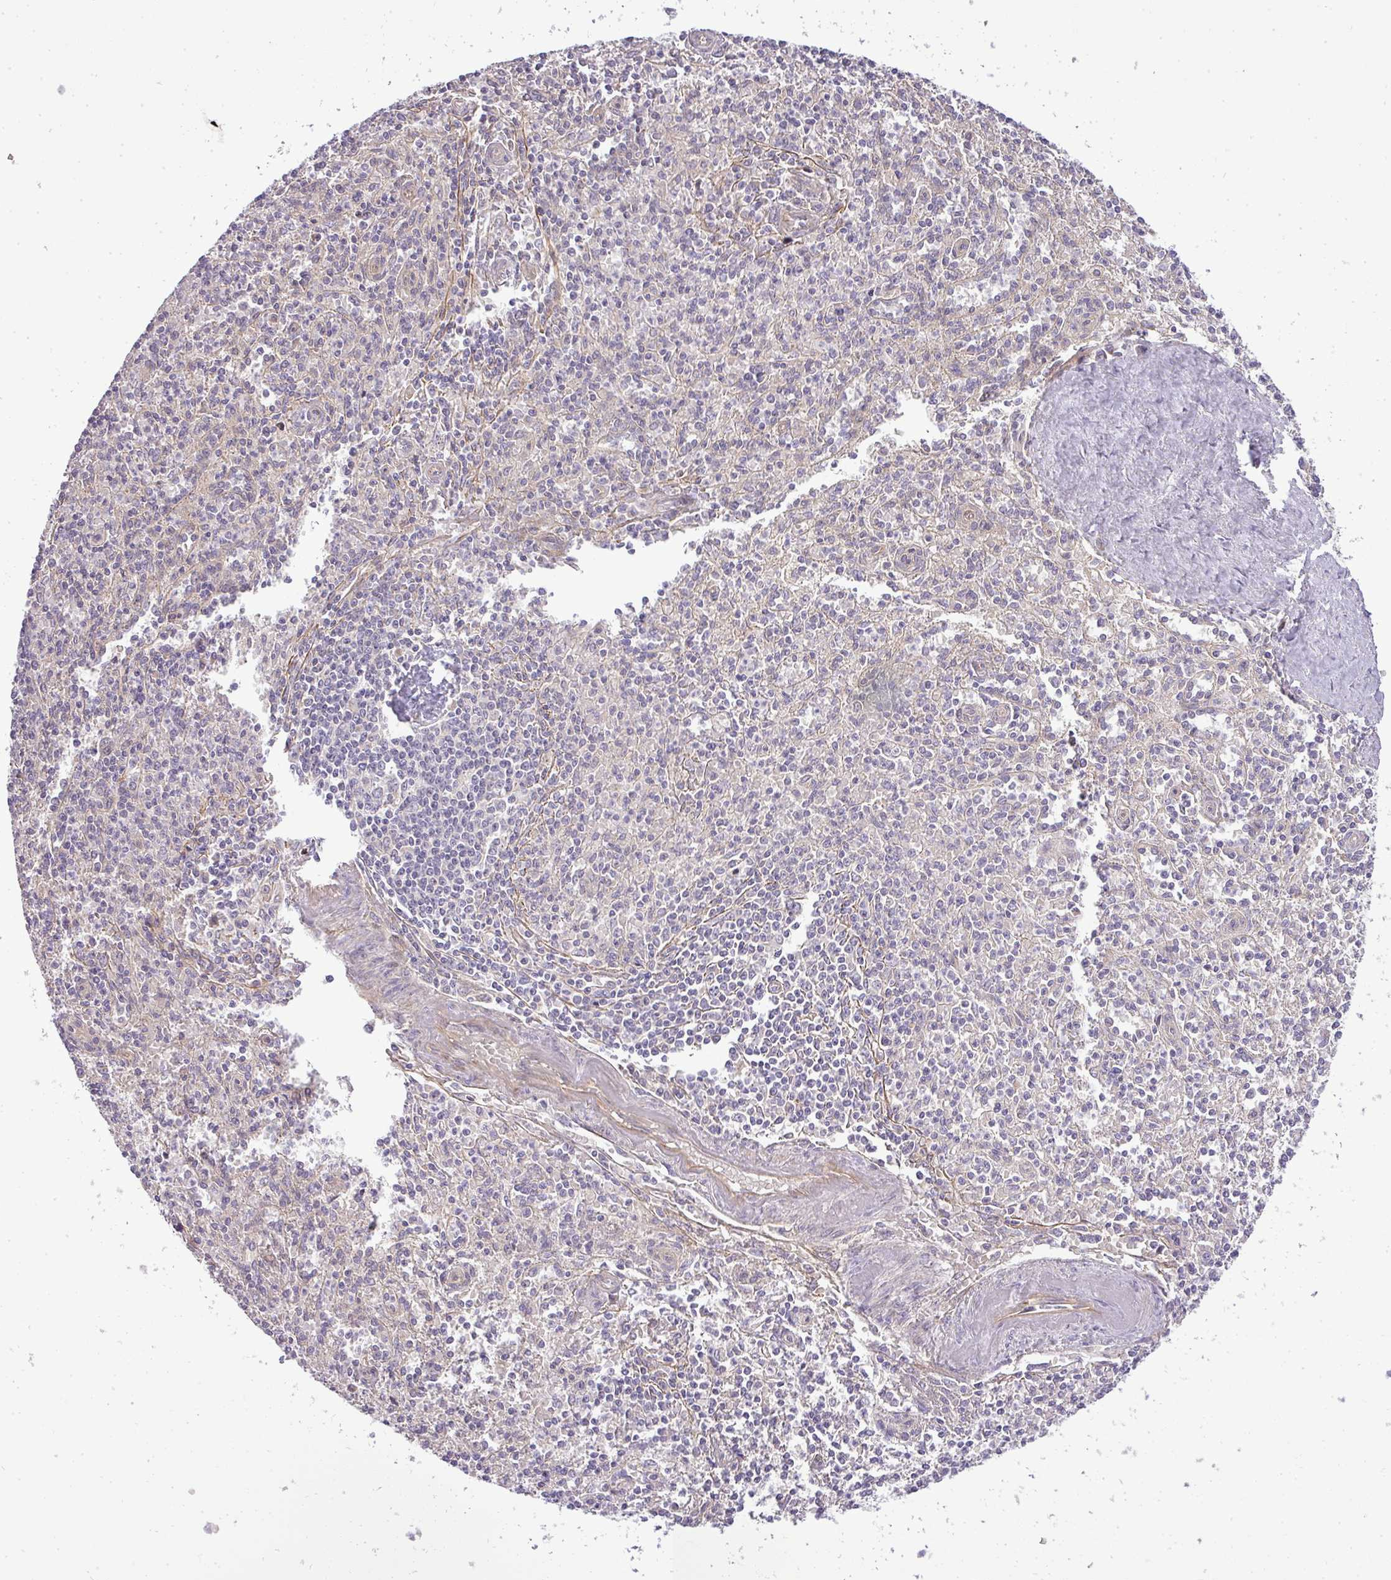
{"staining": {"intensity": "negative", "quantity": "none", "location": "none"}, "tissue": "spleen", "cell_type": "Cells in red pulp", "image_type": "normal", "snomed": [{"axis": "morphology", "description": "Normal tissue, NOS"}, {"axis": "topography", "description": "Spleen"}], "caption": "This is an IHC micrograph of normal human spleen. There is no staining in cells in red pulp.", "gene": "ZDHHC1", "patient": {"sex": "female", "age": 70}}